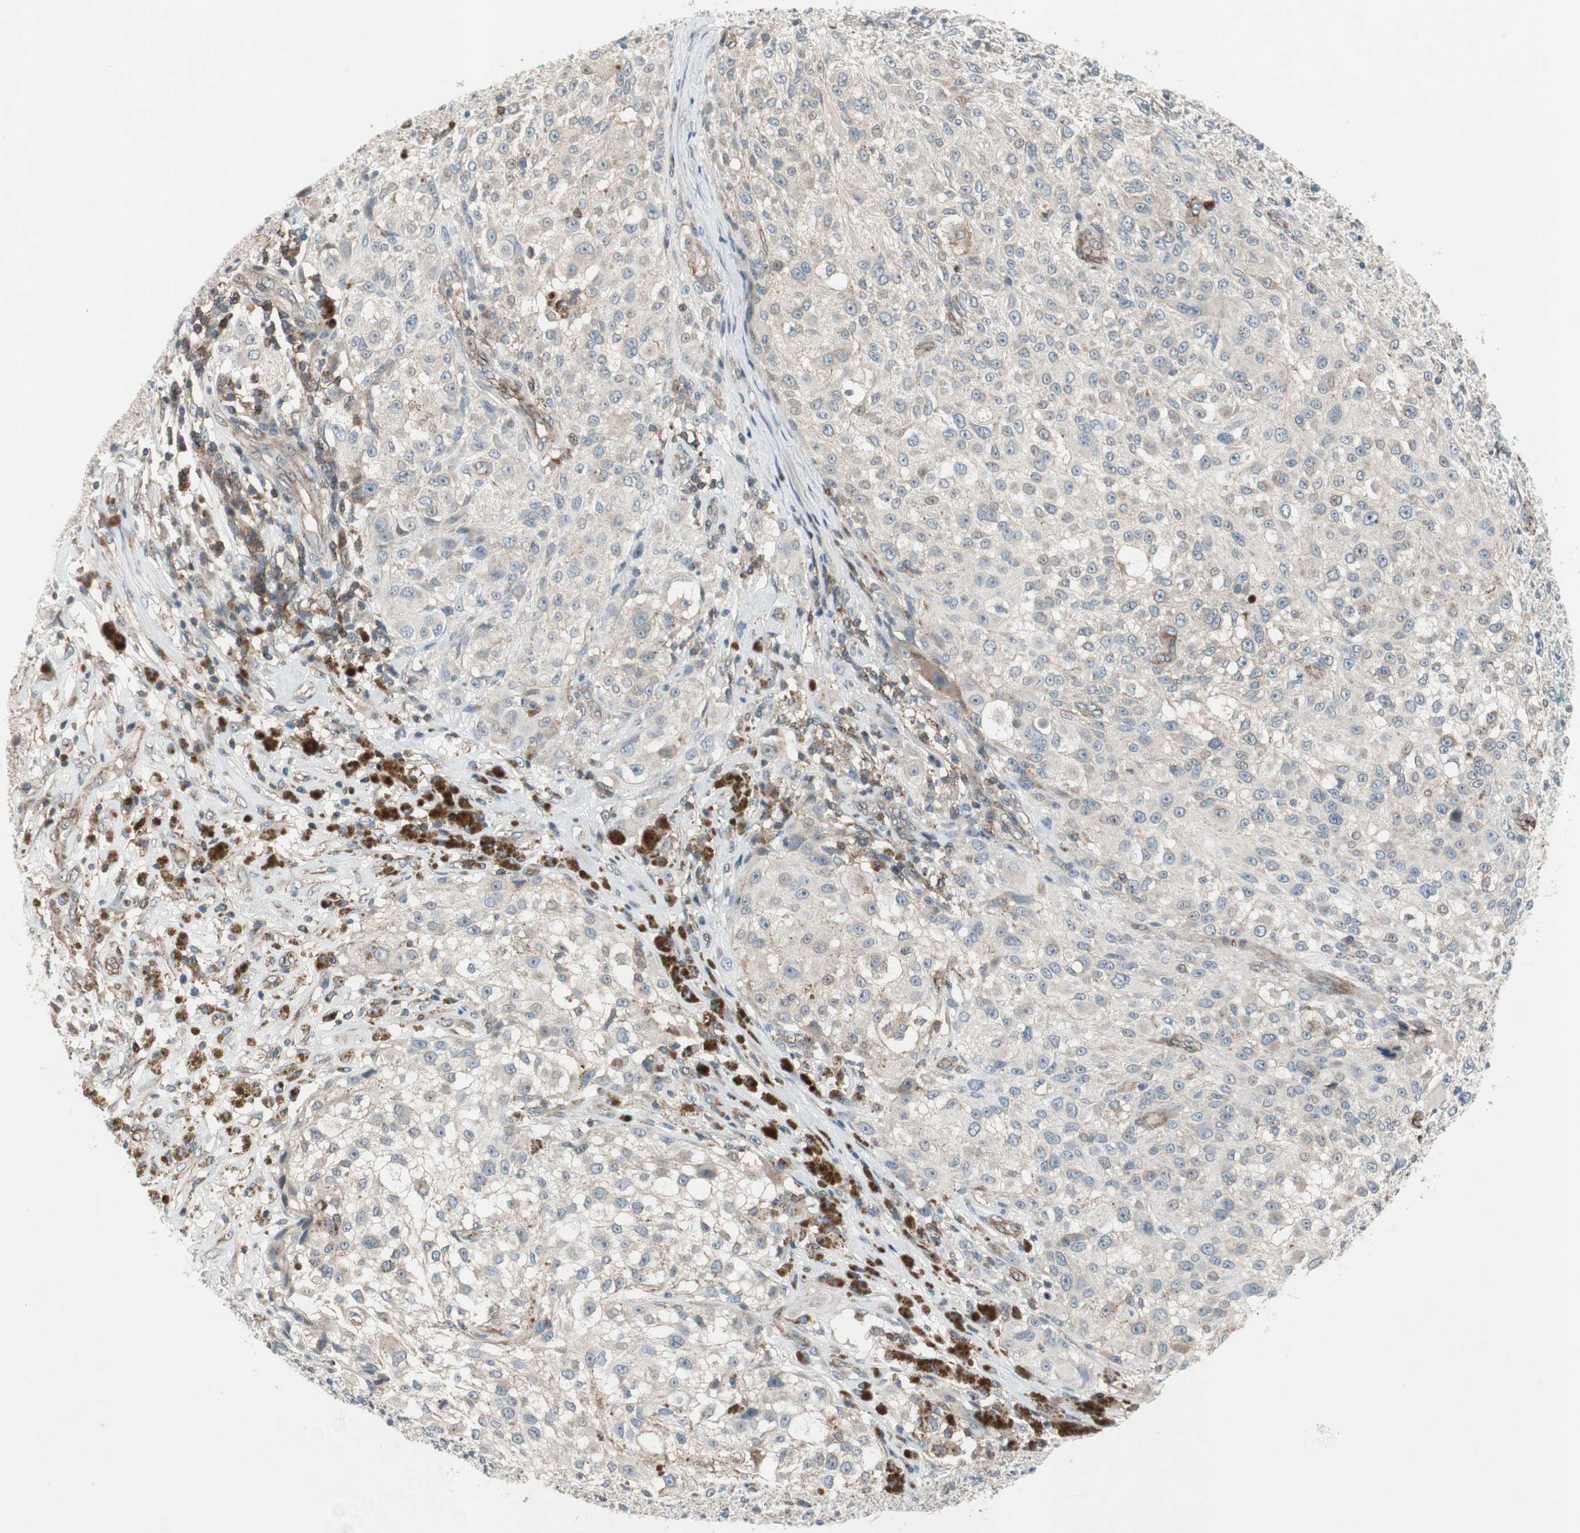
{"staining": {"intensity": "weak", "quantity": "25%-75%", "location": "cytoplasmic/membranous"}, "tissue": "melanoma", "cell_type": "Tumor cells", "image_type": "cancer", "snomed": [{"axis": "morphology", "description": "Necrosis, NOS"}, {"axis": "morphology", "description": "Malignant melanoma, NOS"}, {"axis": "topography", "description": "Skin"}], "caption": "Melanoma stained for a protein exhibits weak cytoplasmic/membranous positivity in tumor cells.", "gene": "GRHL1", "patient": {"sex": "female", "age": 87}}